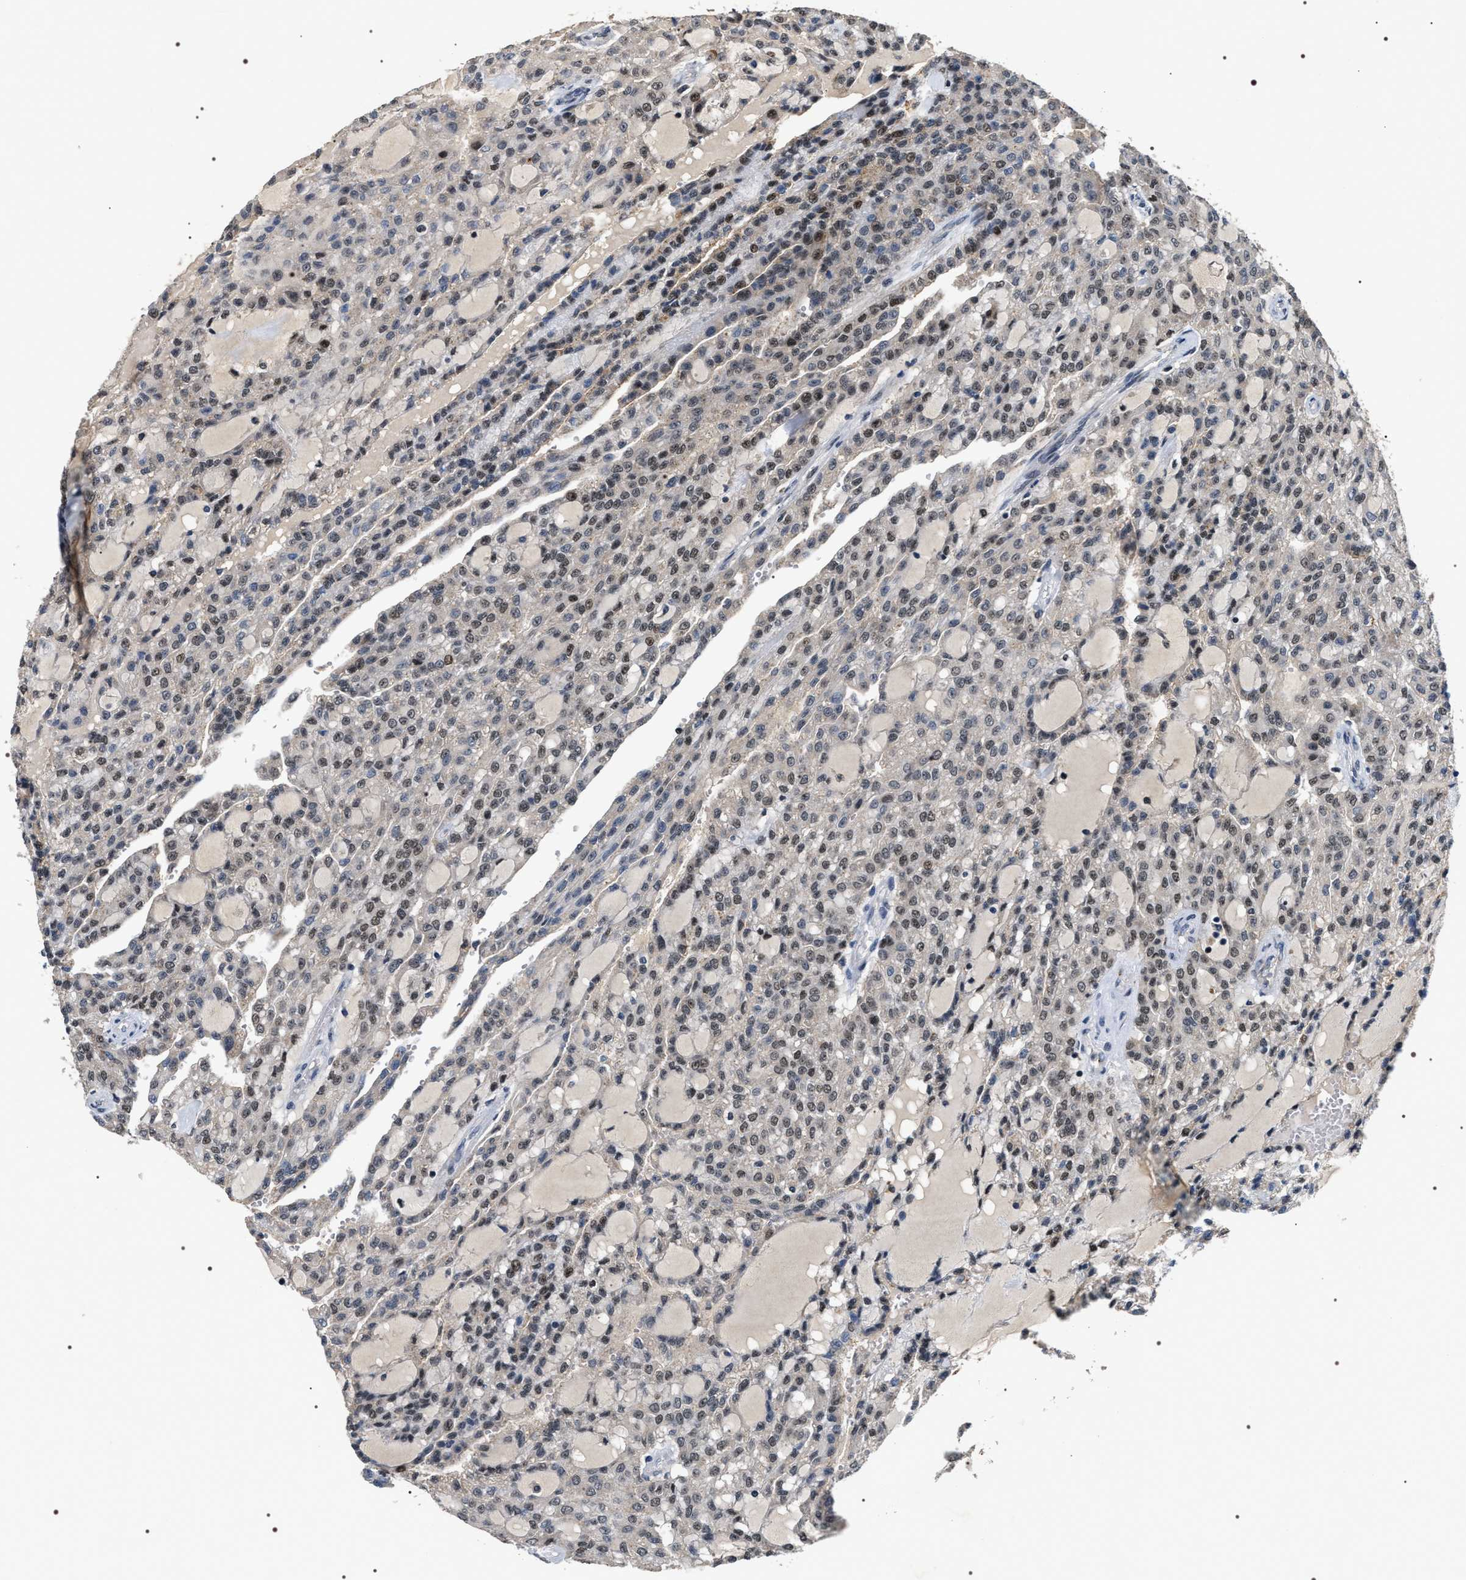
{"staining": {"intensity": "weak", "quantity": ">75%", "location": "nuclear"}, "tissue": "renal cancer", "cell_type": "Tumor cells", "image_type": "cancer", "snomed": [{"axis": "morphology", "description": "Adenocarcinoma, NOS"}, {"axis": "topography", "description": "Kidney"}], "caption": "Immunohistochemistry of human renal adenocarcinoma displays low levels of weak nuclear staining in about >75% of tumor cells.", "gene": "C7orf25", "patient": {"sex": "male", "age": 63}}